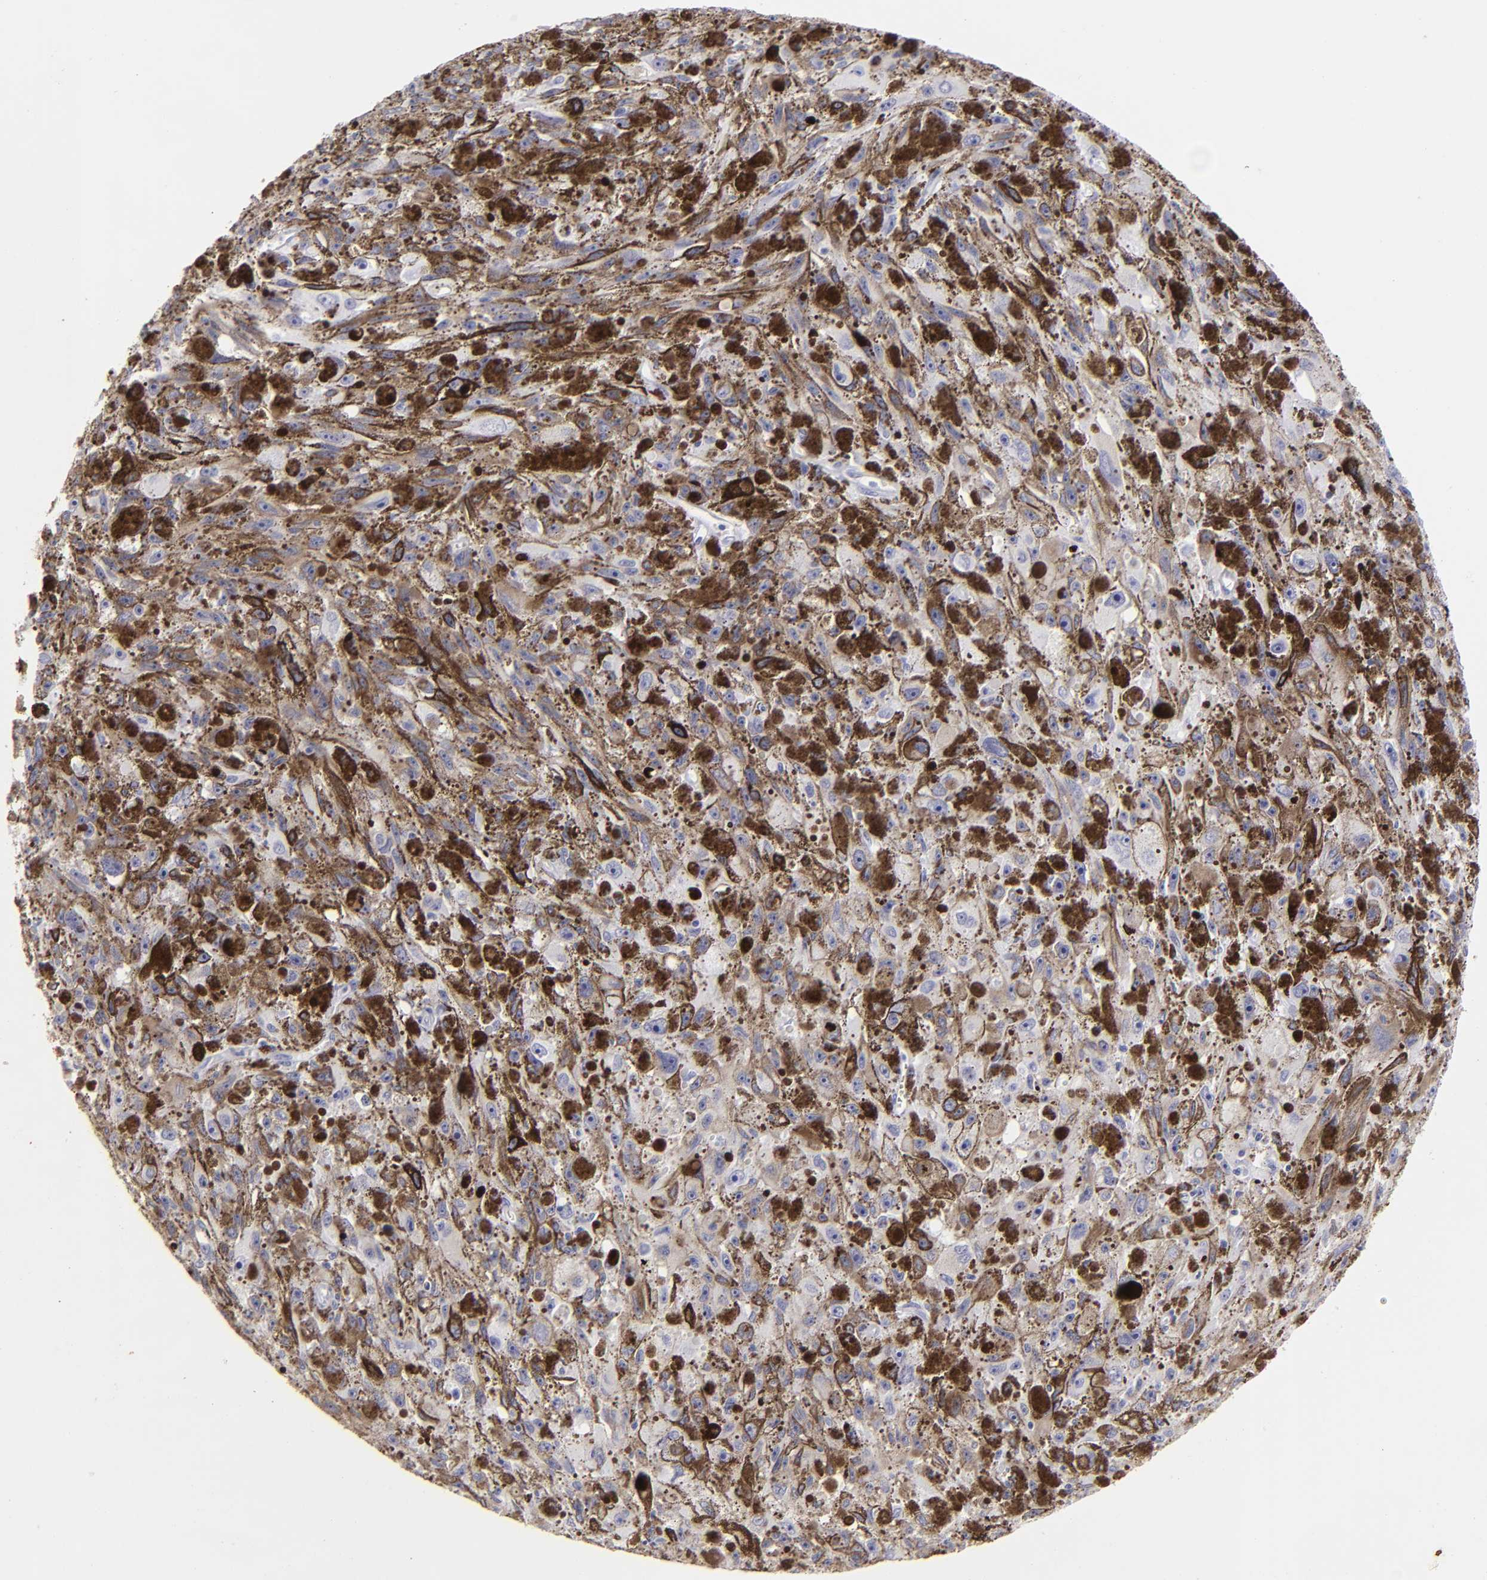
{"staining": {"intensity": "negative", "quantity": "none", "location": "none"}, "tissue": "melanoma", "cell_type": "Tumor cells", "image_type": "cancer", "snomed": [{"axis": "morphology", "description": "Malignant melanoma, NOS"}, {"axis": "topography", "description": "Skin"}], "caption": "Protein analysis of malignant melanoma reveals no significant staining in tumor cells. (IHC, brightfield microscopy, high magnification).", "gene": "KRT1", "patient": {"sex": "female", "age": 104}}